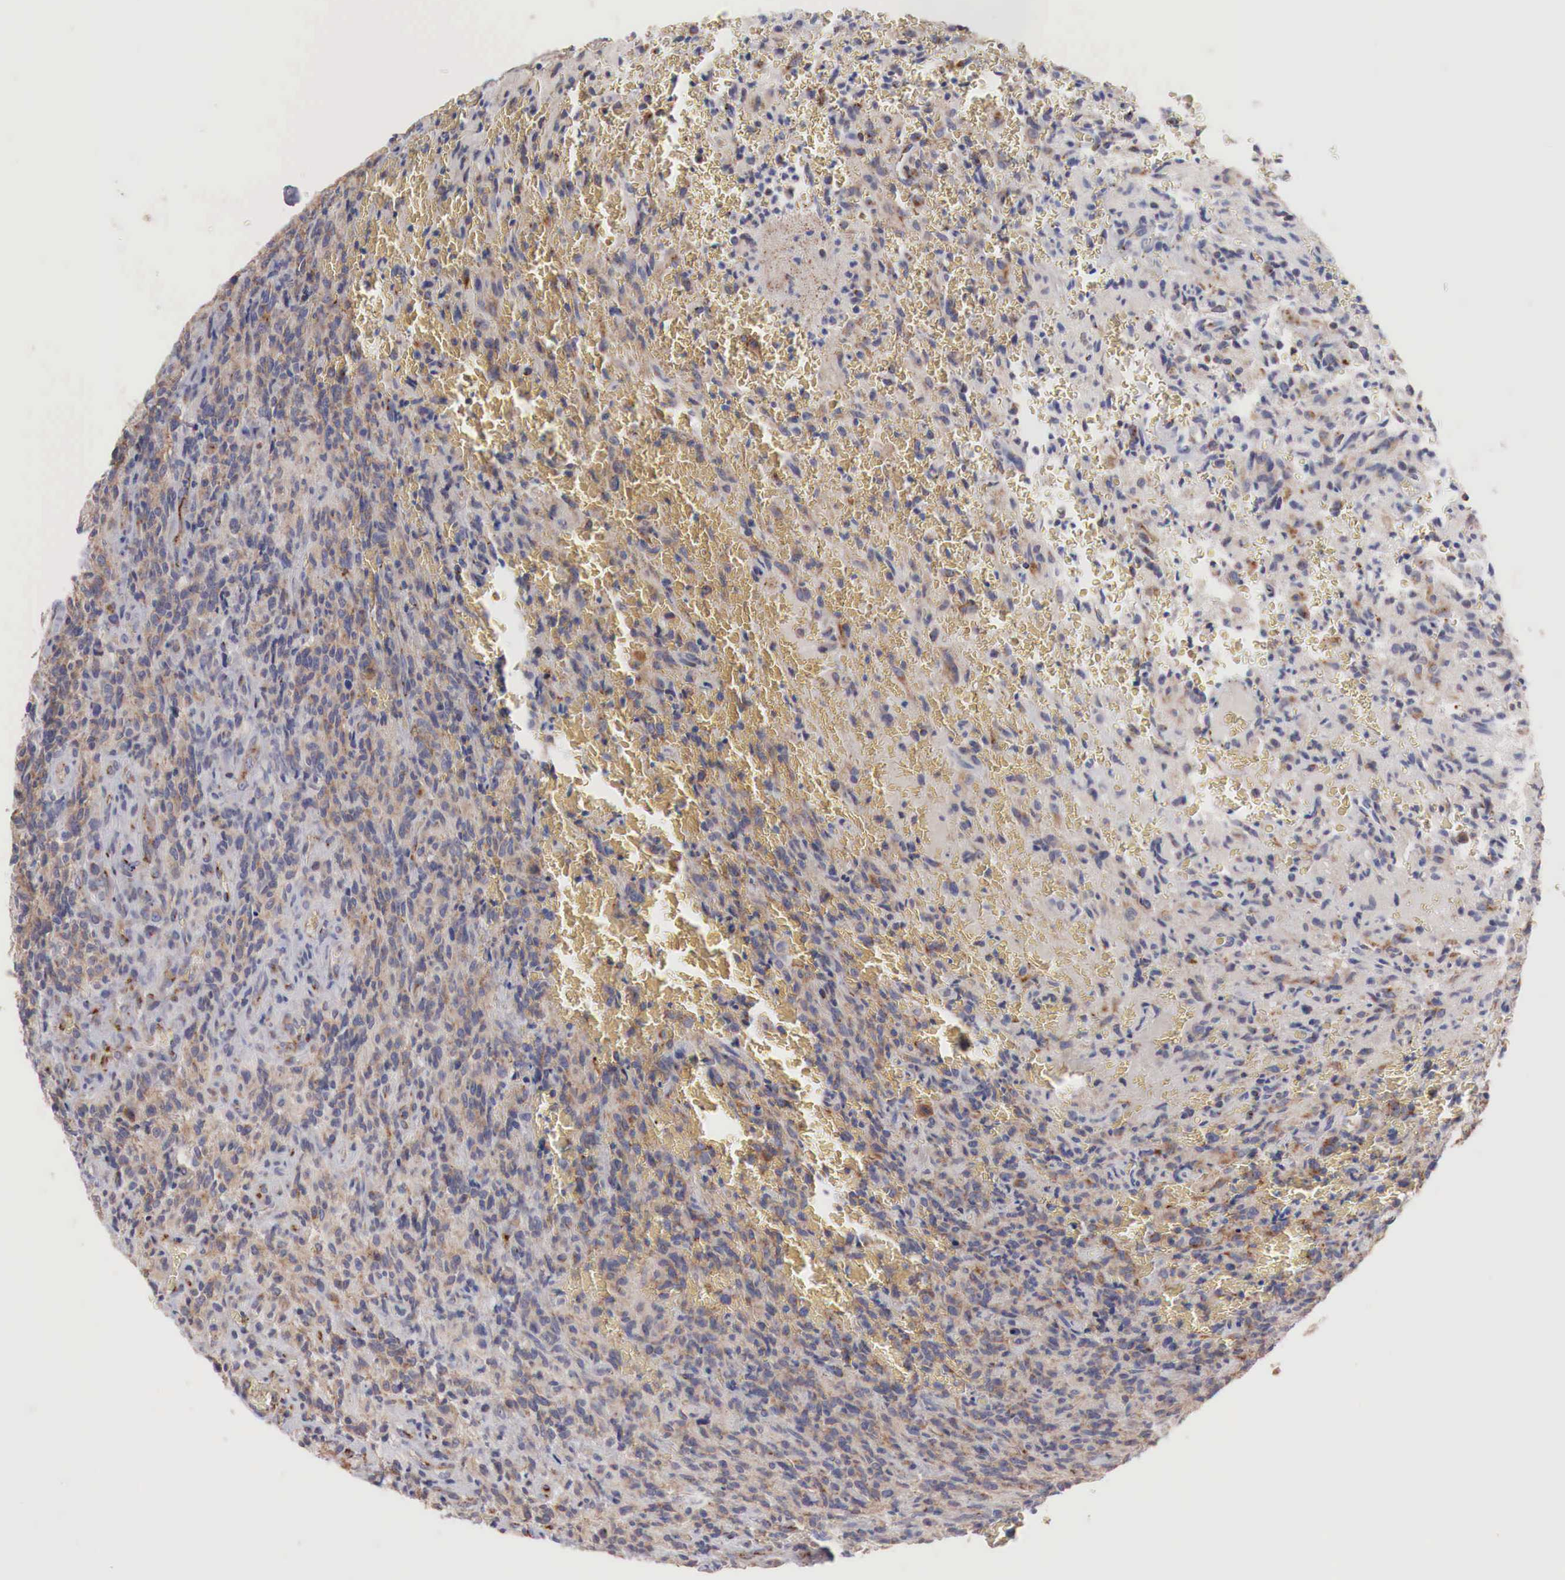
{"staining": {"intensity": "moderate", "quantity": ">75%", "location": "cytoplasmic/membranous"}, "tissue": "glioma", "cell_type": "Tumor cells", "image_type": "cancer", "snomed": [{"axis": "morphology", "description": "Glioma, malignant, High grade"}, {"axis": "topography", "description": "Brain"}], "caption": "Immunohistochemical staining of human high-grade glioma (malignant) displays medium levels of moderate cytoplasmic/membranous protein positivity in approximately >75% of tumor cells. (IHC, brightfield microscopy, high magnification).", "gene": "SYAP1", "patient": {"sex": "male", "age": 56}}